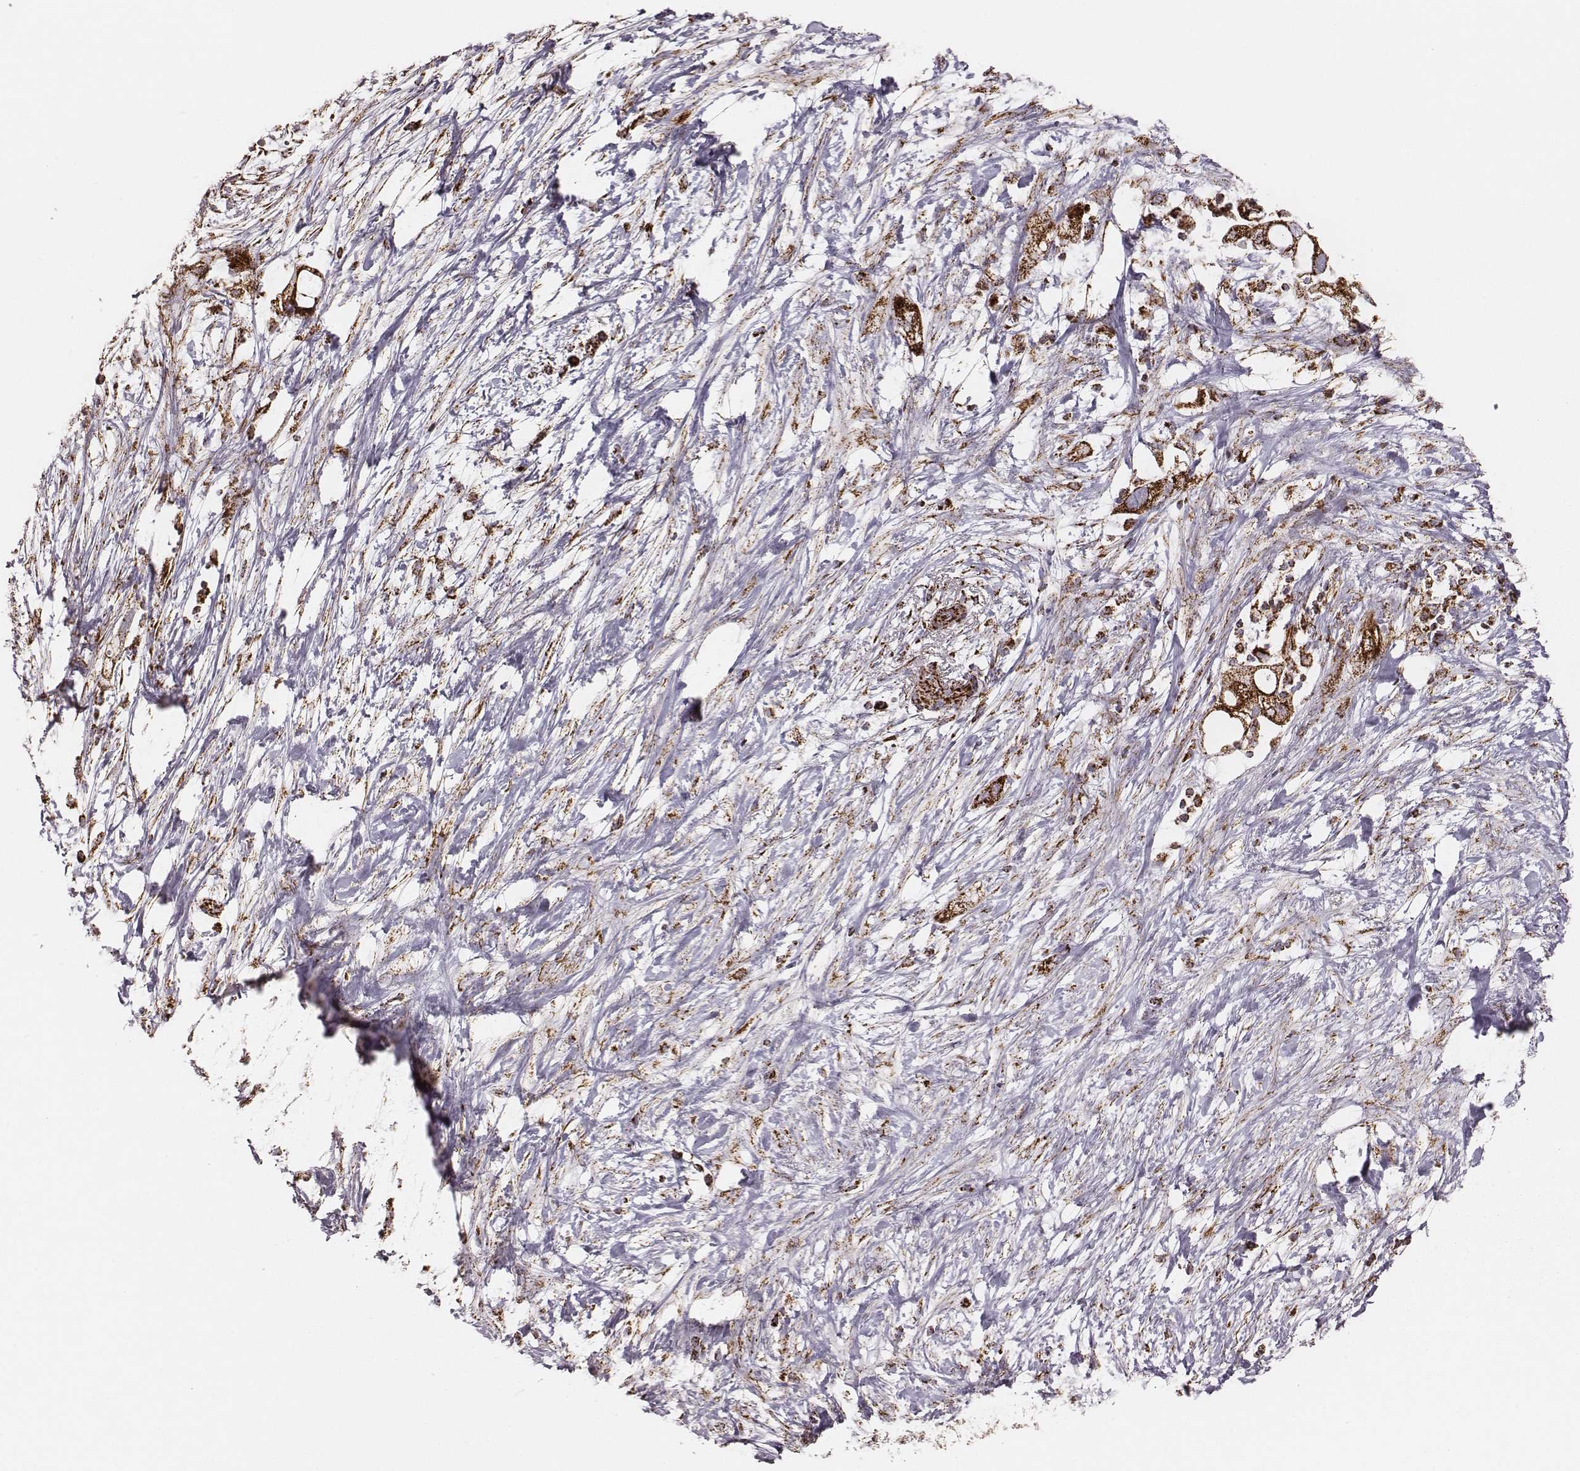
{"staining": {"intensity": "strong", "quantity": ">75%", "location": "cytoplasmic/membranous"}, "tissue": "pancreatic cancer", "cell_type": "Tumor cells", "image_type": "cancer", "snomed": [{"axis": "morphology", "description": "Adenocarcinoma, NOS"}, {"axis": "topography", "description": "Pancreas"}], "caption": "Pancreatic adenocarcinoma was stained to show a protein in brown. There is high levels of strong cytoplasmic/membranous staining in about >75% of tumor cells.", "gene": "TUFM", "patient": {"sex": "female", "age": 72}}